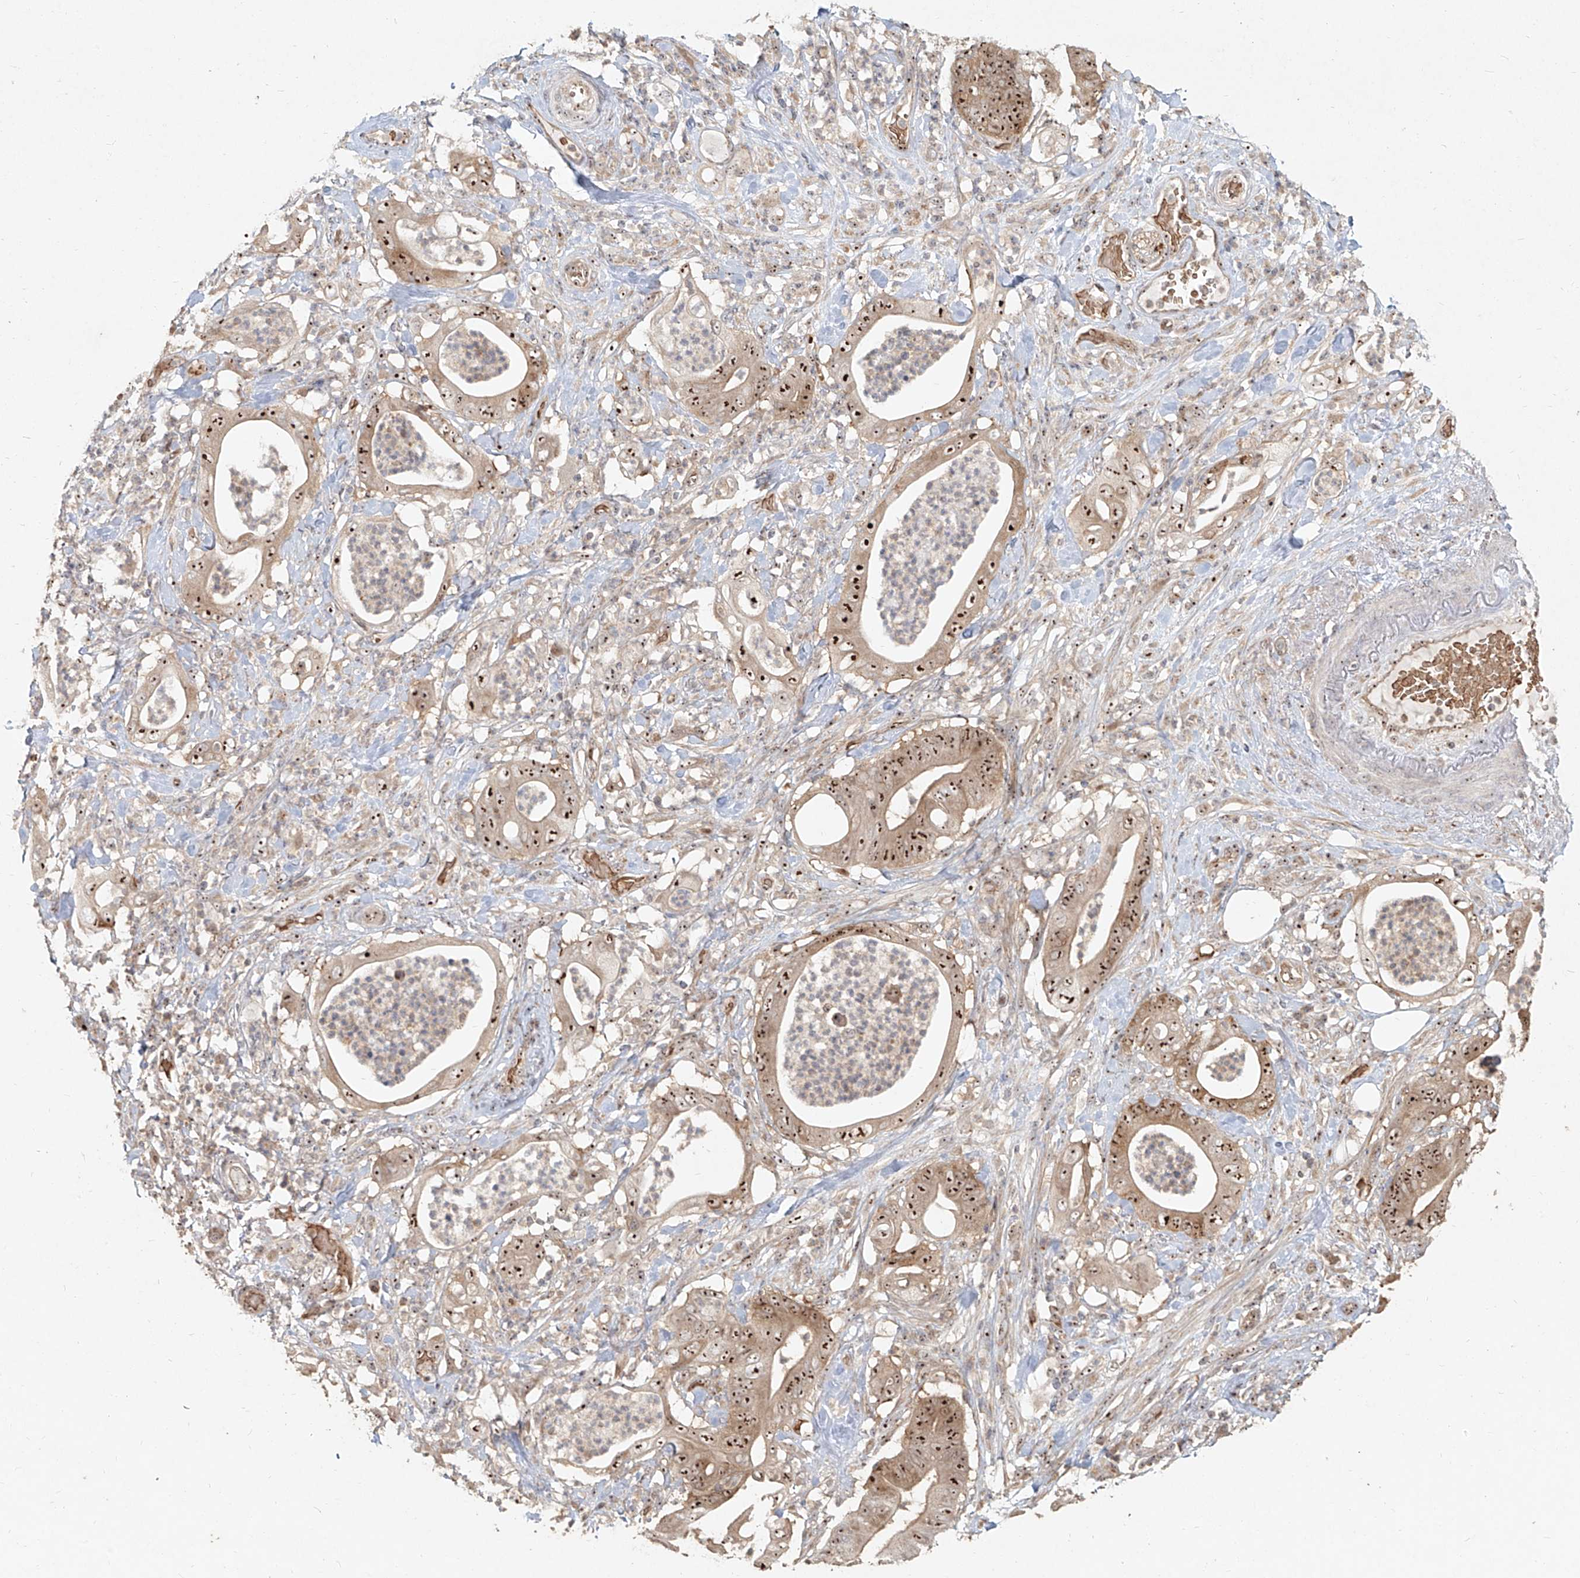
{"staining": {"intensity": "strong", "quantity": ">75%", "location": "cytoplasmic/membranous,nuclear"}, "tissue": "stomach cancer", "cell_type": "Tumor cells", "image_type": "cancer", "snomed": [{"axis": "morphology", "description": "Adenocarcinoma, NOS"}, {"axis": "topography", "description": "Stomach"}], "caption": "This histopathology image displays IHC staining of adenocarcinoma (stomach), with high strong cytoplasmic/membranous and nuclear expression in approximately >75% of tumor cells.", "gene": "BYSL", "patient": {"sex": "female", "age": 73}}